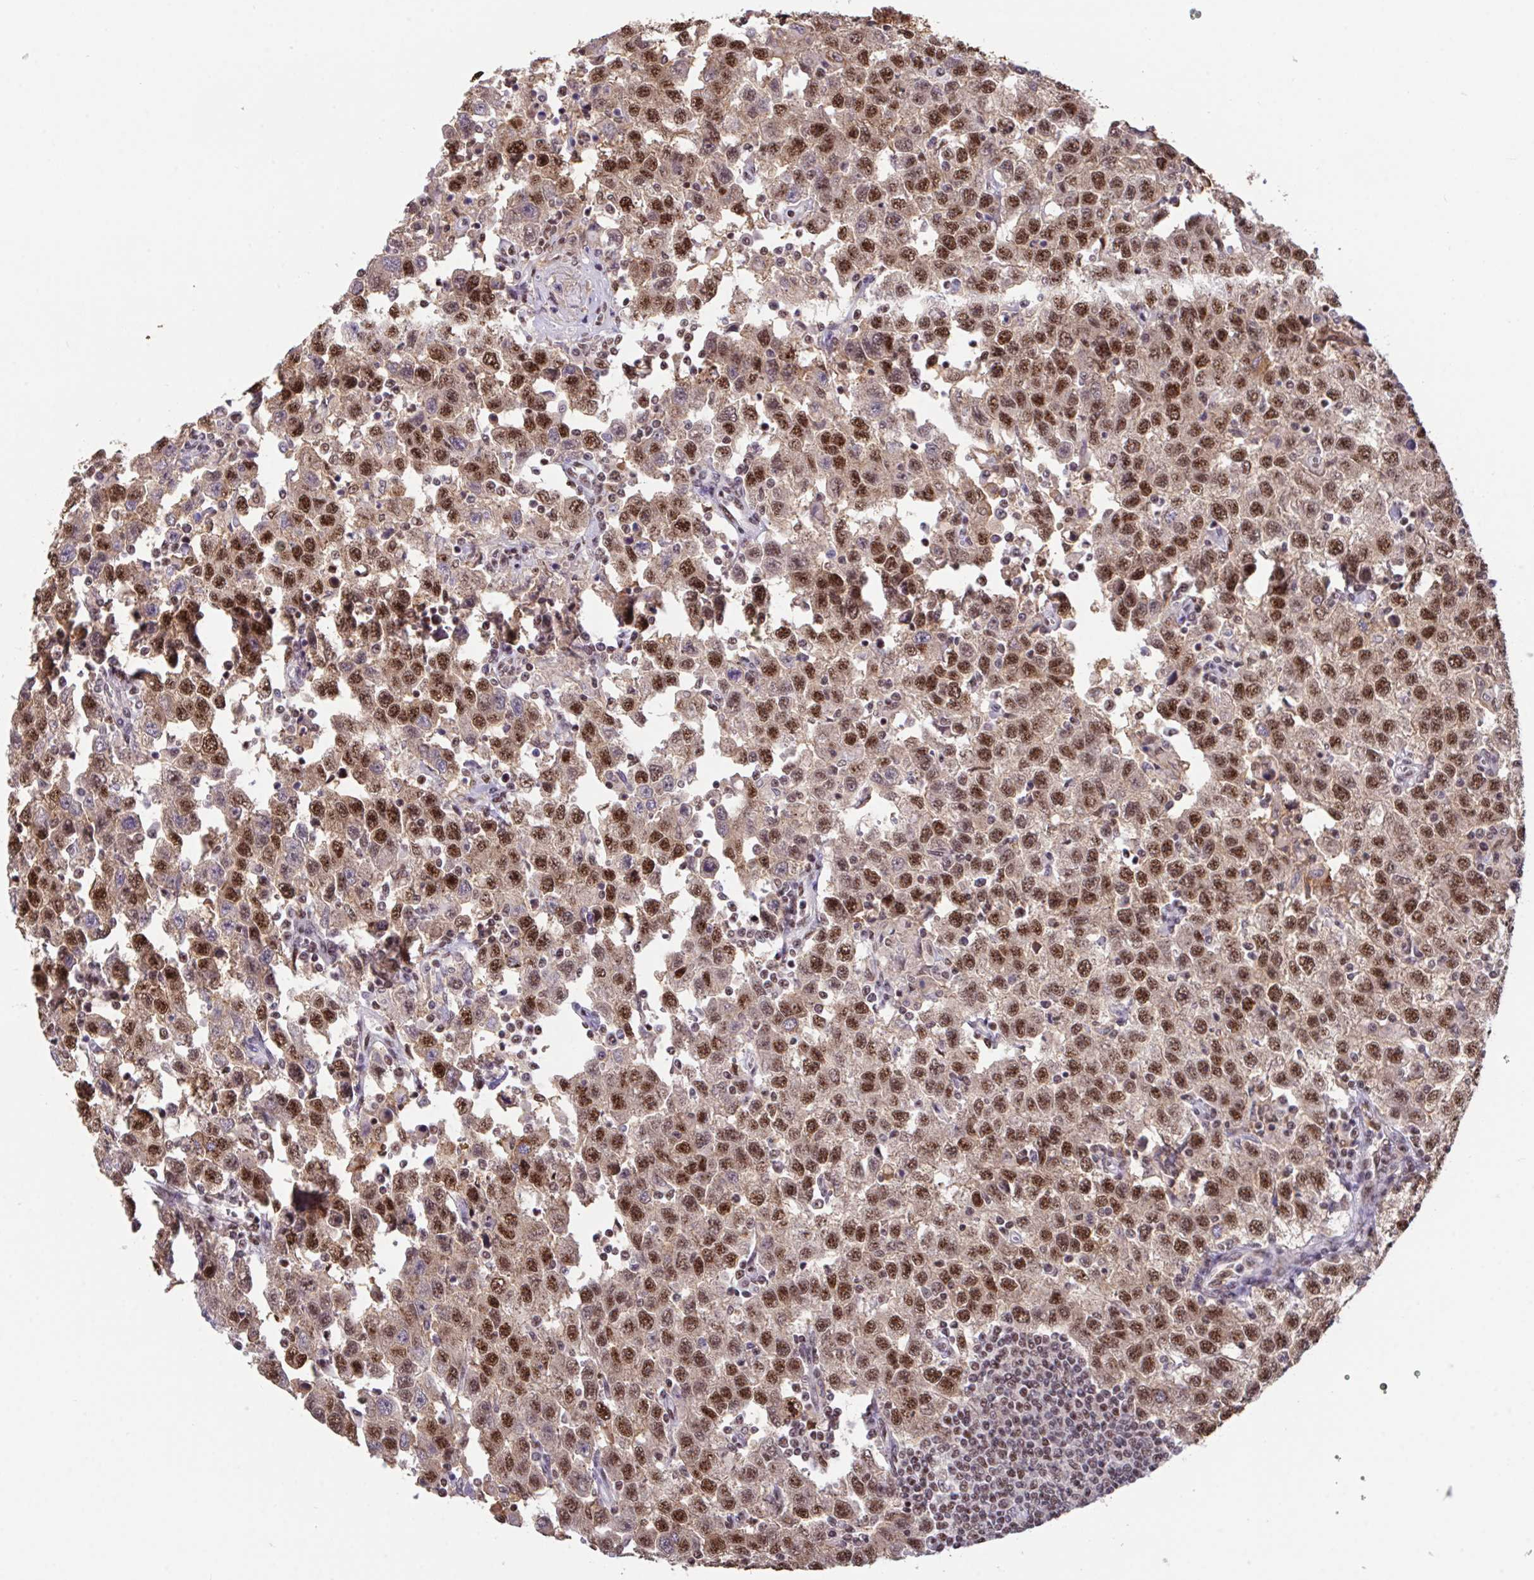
{"staining": {"intensity": "strong", "quantity": ">75%", "location": "nuclear"}, "tissue": "testis cancer", "cell_type": "Tumor cells", "image_type": "cancer", "snomed": [{"axis": "morphology", "description": "Seminoma, NOS"}, {"axis": "topography", "description": "Testis"}], "caption": "About >75% of tumor cells in human testis cancer reveal strong nuclear protein staining as visualized by brown immunohistochemical staining.", "gene": "OR6K3", "patient": {"sex": "male", "age": 41}}